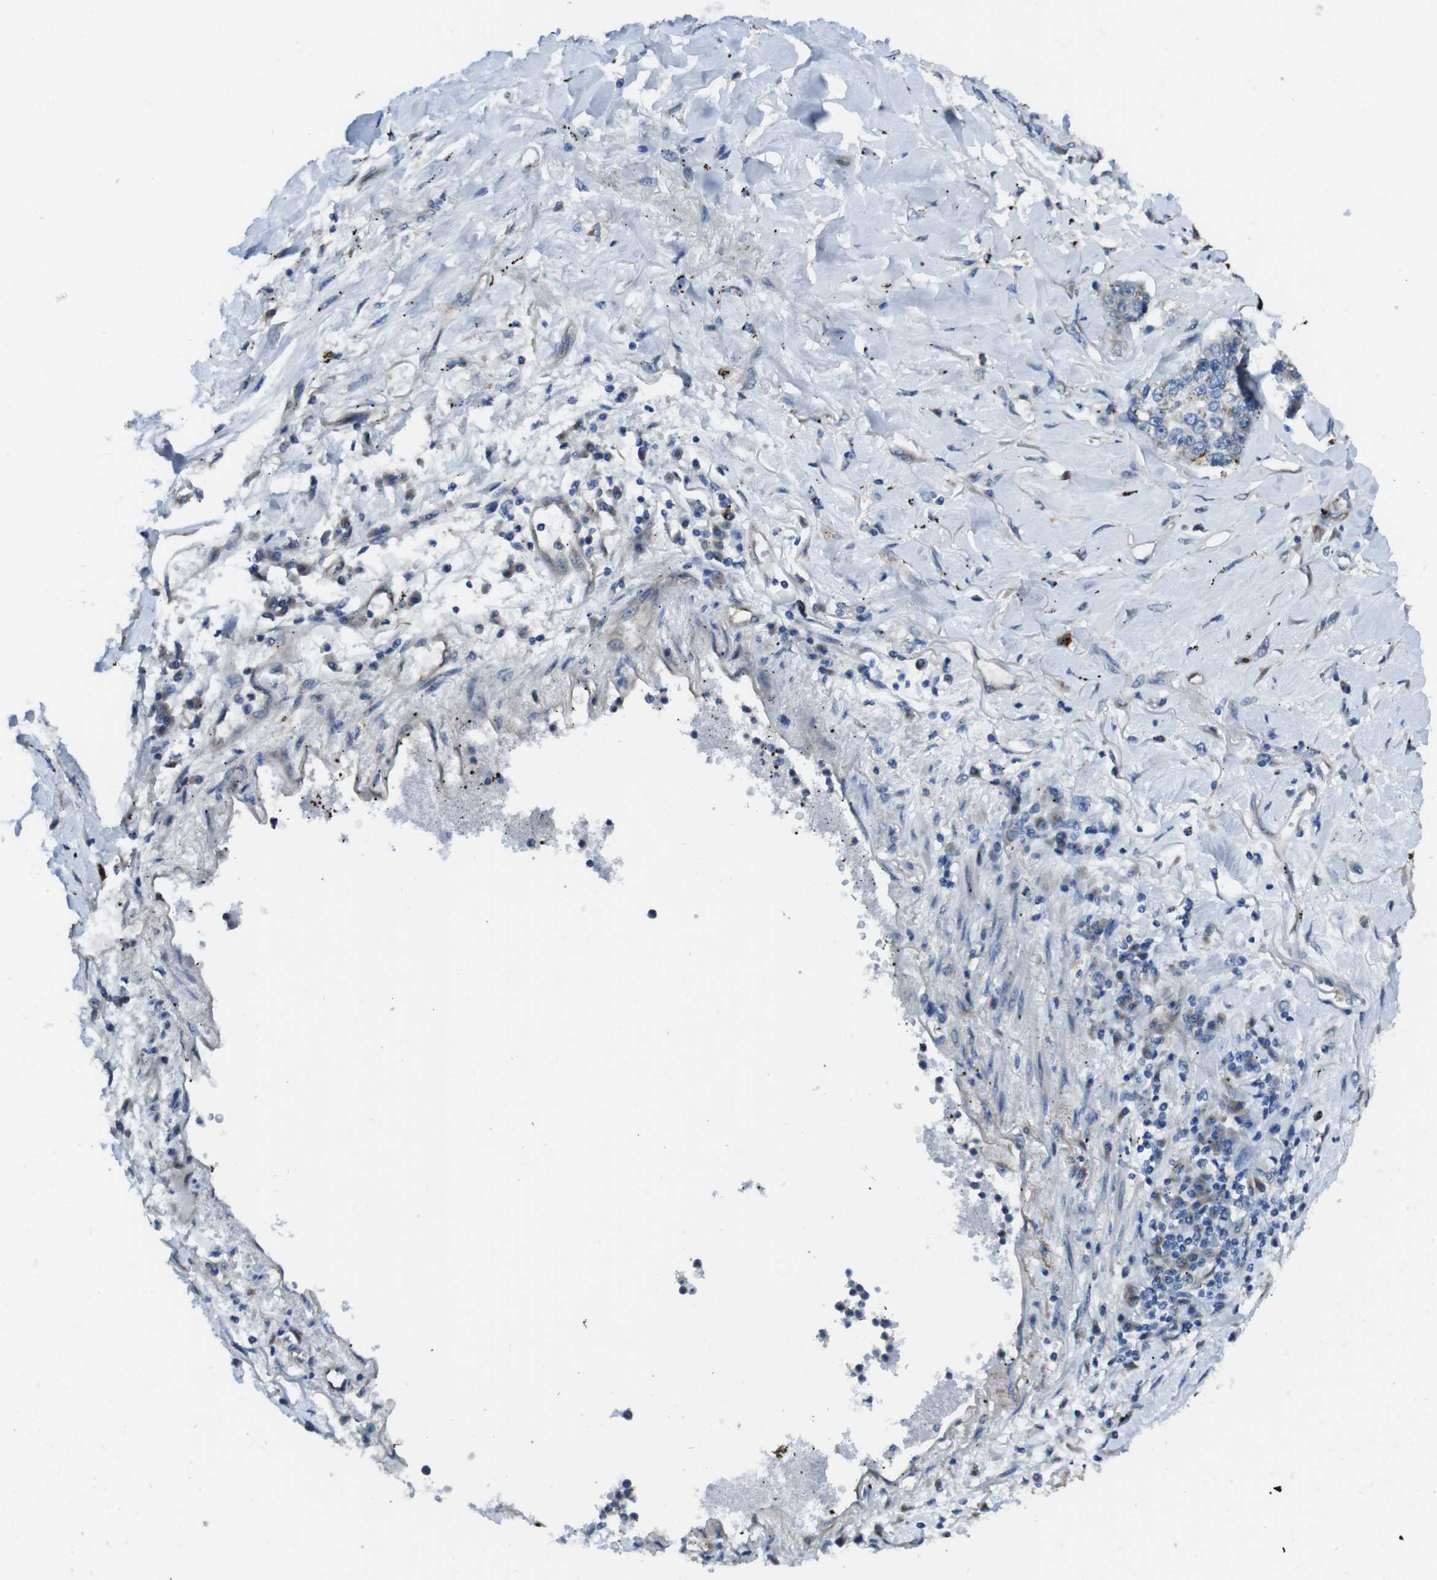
{"staining": {"intensity": "weak", "quantity": "25%-75%", "location": "cytoplasmic/membranous"}, "tissue": "lung cancer", "cell_type": "Tumor cells", "image_type": "cancer", "snomed": [{"axis": "morphology", "description": "Adenocarcinoma, NOS"}, {"axis": "topography", "description": "Lung"}], "caption": "Adenocarcinoma (lung) tissue exhibits weak cytoplasmic/membranous staining in about 25%-75% of tumor cells, visualized by immunohistochemistry.", "gene": "RAB6A", "patient": {"sex": "male", "age": 49}}